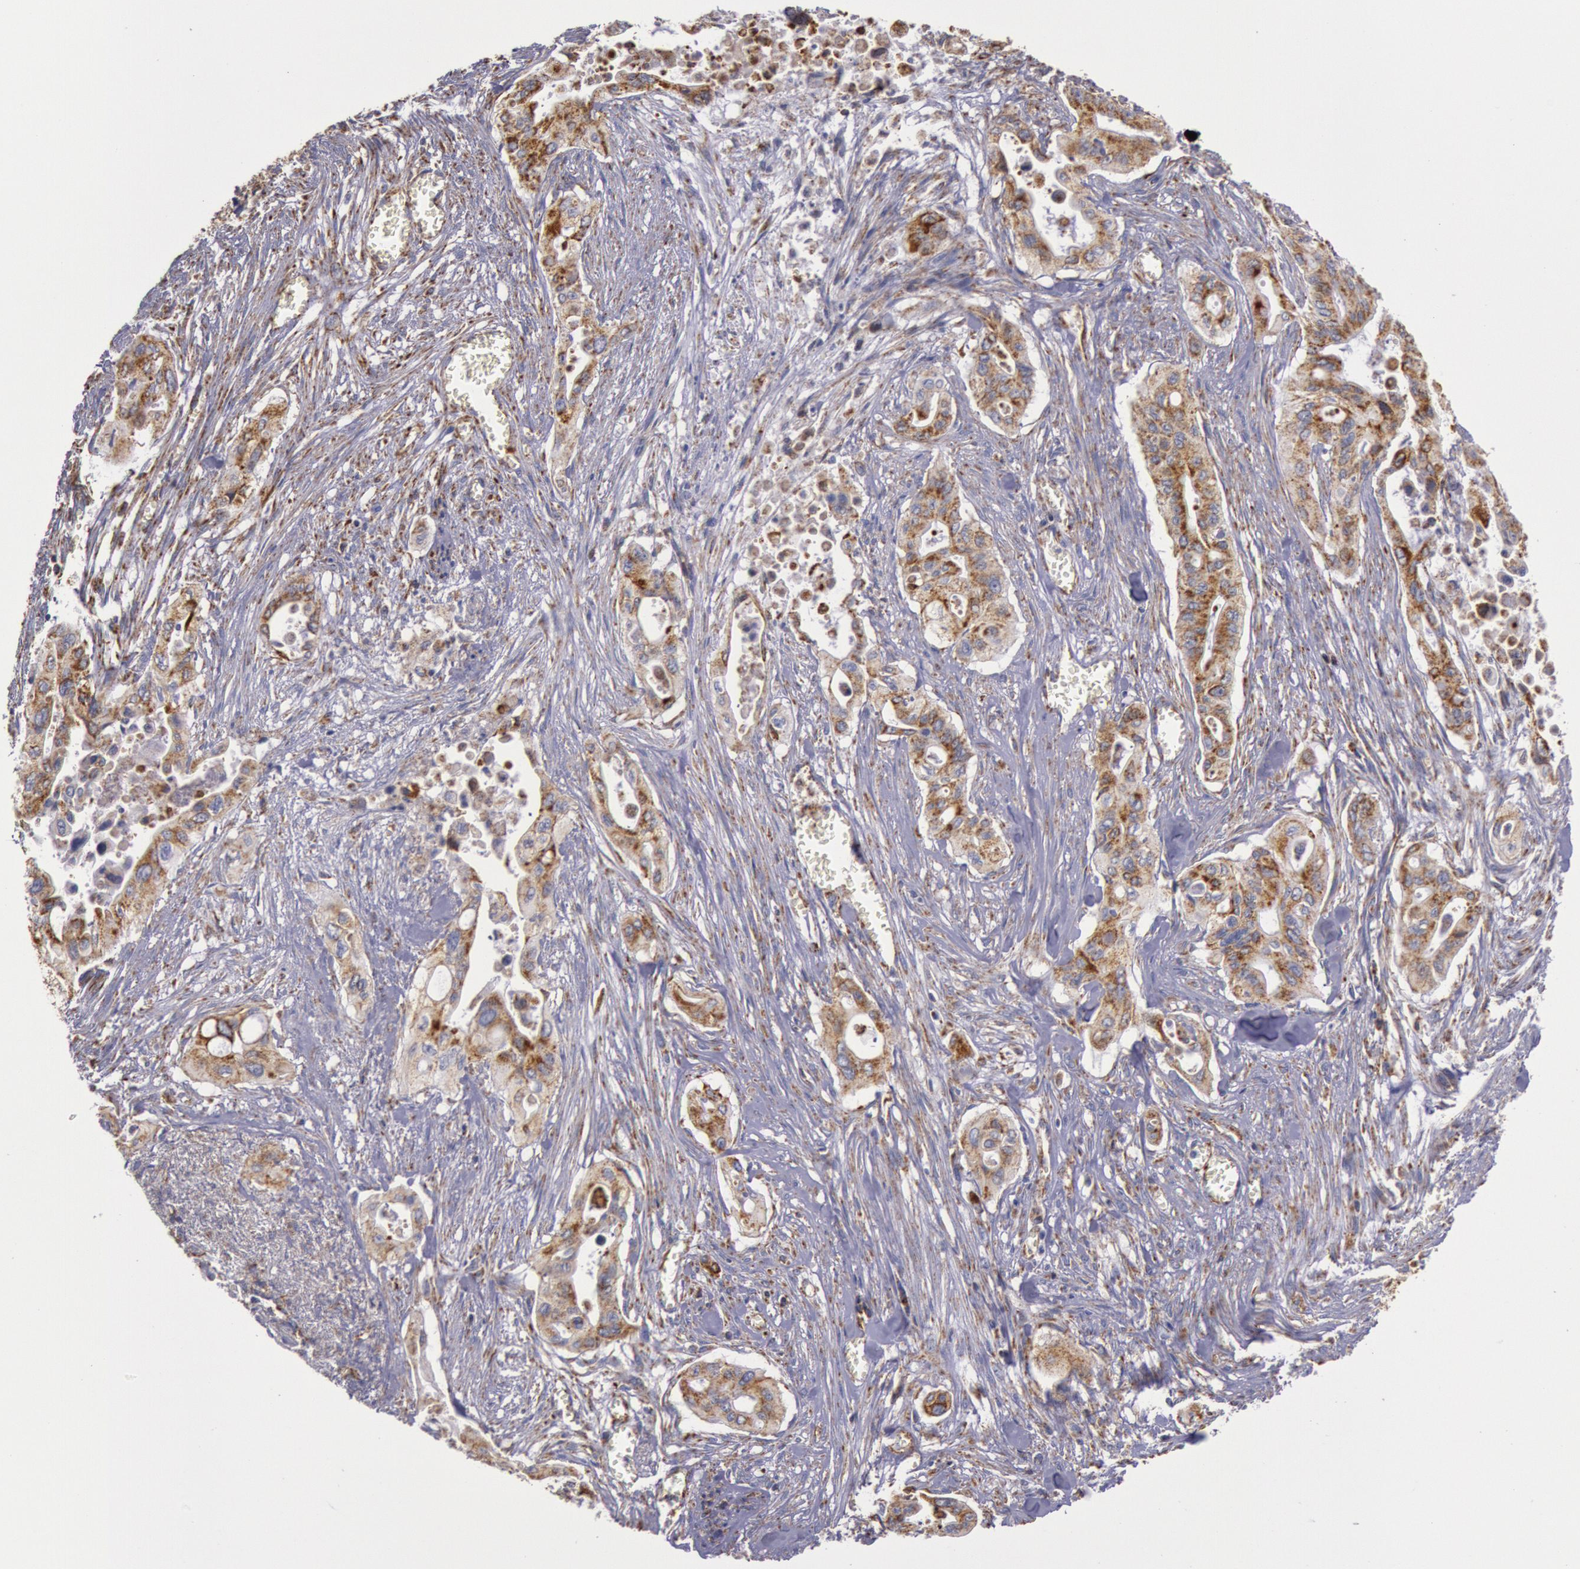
{"staining": {"intensity": "weak", "quantity": ">75%", "location": "cytoplasmic/membranous"}, "tissue": "pancreatic cancer", "cell_type": "Tumor cells", "image_type": "cancer", "snomed": [{"axis": "morphology", "description": "Adenocarcinoma, NOS"}, {"axis": "topography", "description": "Pancreas"}], "caption": "About >75% of tumor cells in human pancreatic cancer (adenocarcinoma) demonstrate weak cytoplasmic/membranous protein staining as visualized by brown immunohistochemical staining.", "gene": "CYC1", "patient": {"sex": "male", "age": 77}}